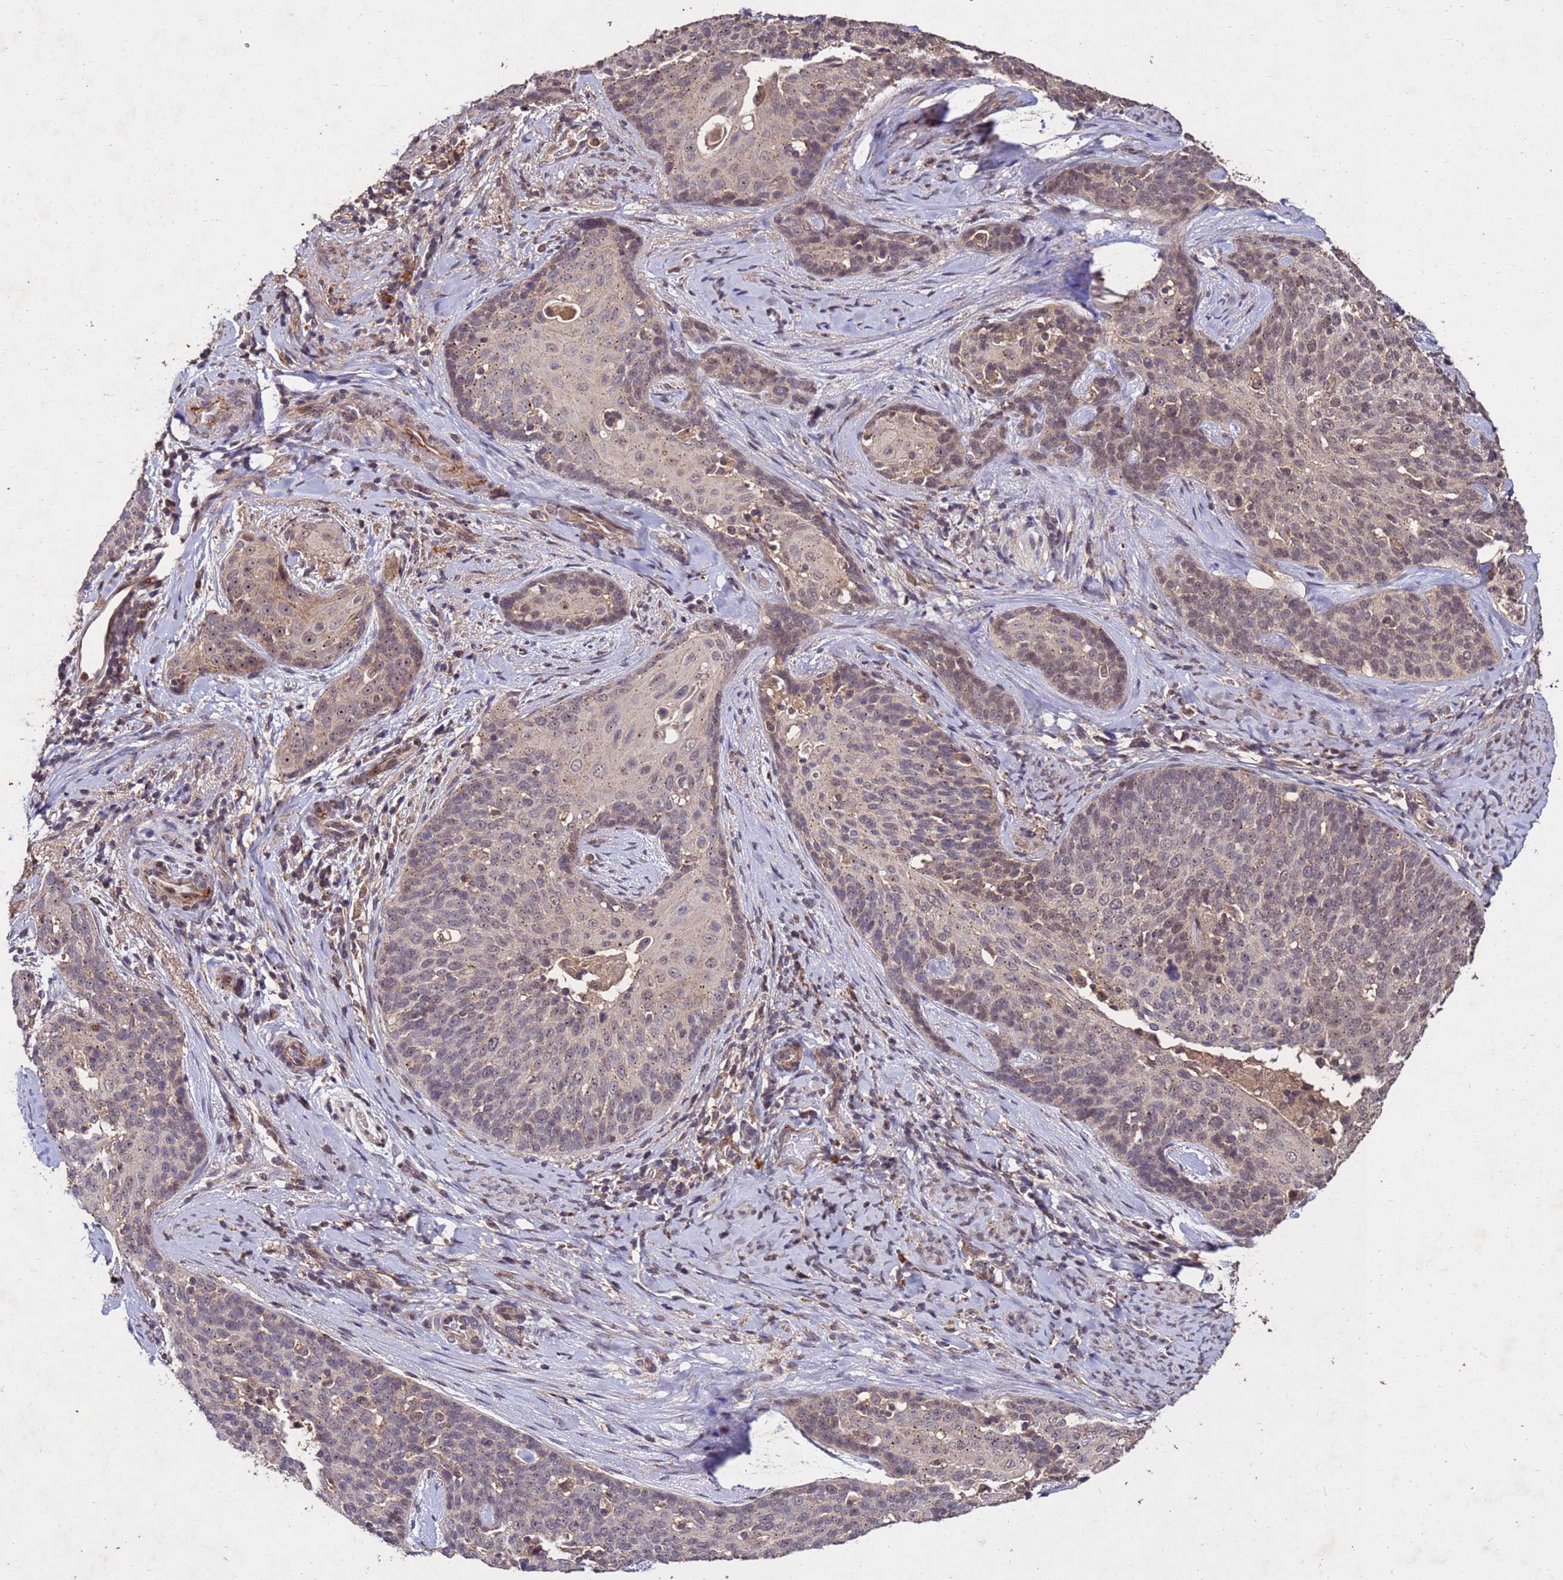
{"staining": {"intensity": "weak", "quantity": "25%-75%", "location": "cytoplasmic/membranous,nuclear"}, "tissue": "cervical cancer", "cell_type": "Tumor cells", "image_type": "cancer", "snomed": [{"axis": "morphology", "description": "Squamous cell carcinoma, NOS"}, {"axis": "topography", "description": "Cervix"}], "caption": "This image exhibits immunohistochemistry (IHC) staining of cervical cancer (squamous cell carcinoma), with low weak cytoplasmic/membranous and nuclear positivity in about 25%-75% of tumor cells.", "gene": "TOR4A", "patient": {"sex": "female", "age": 50}}